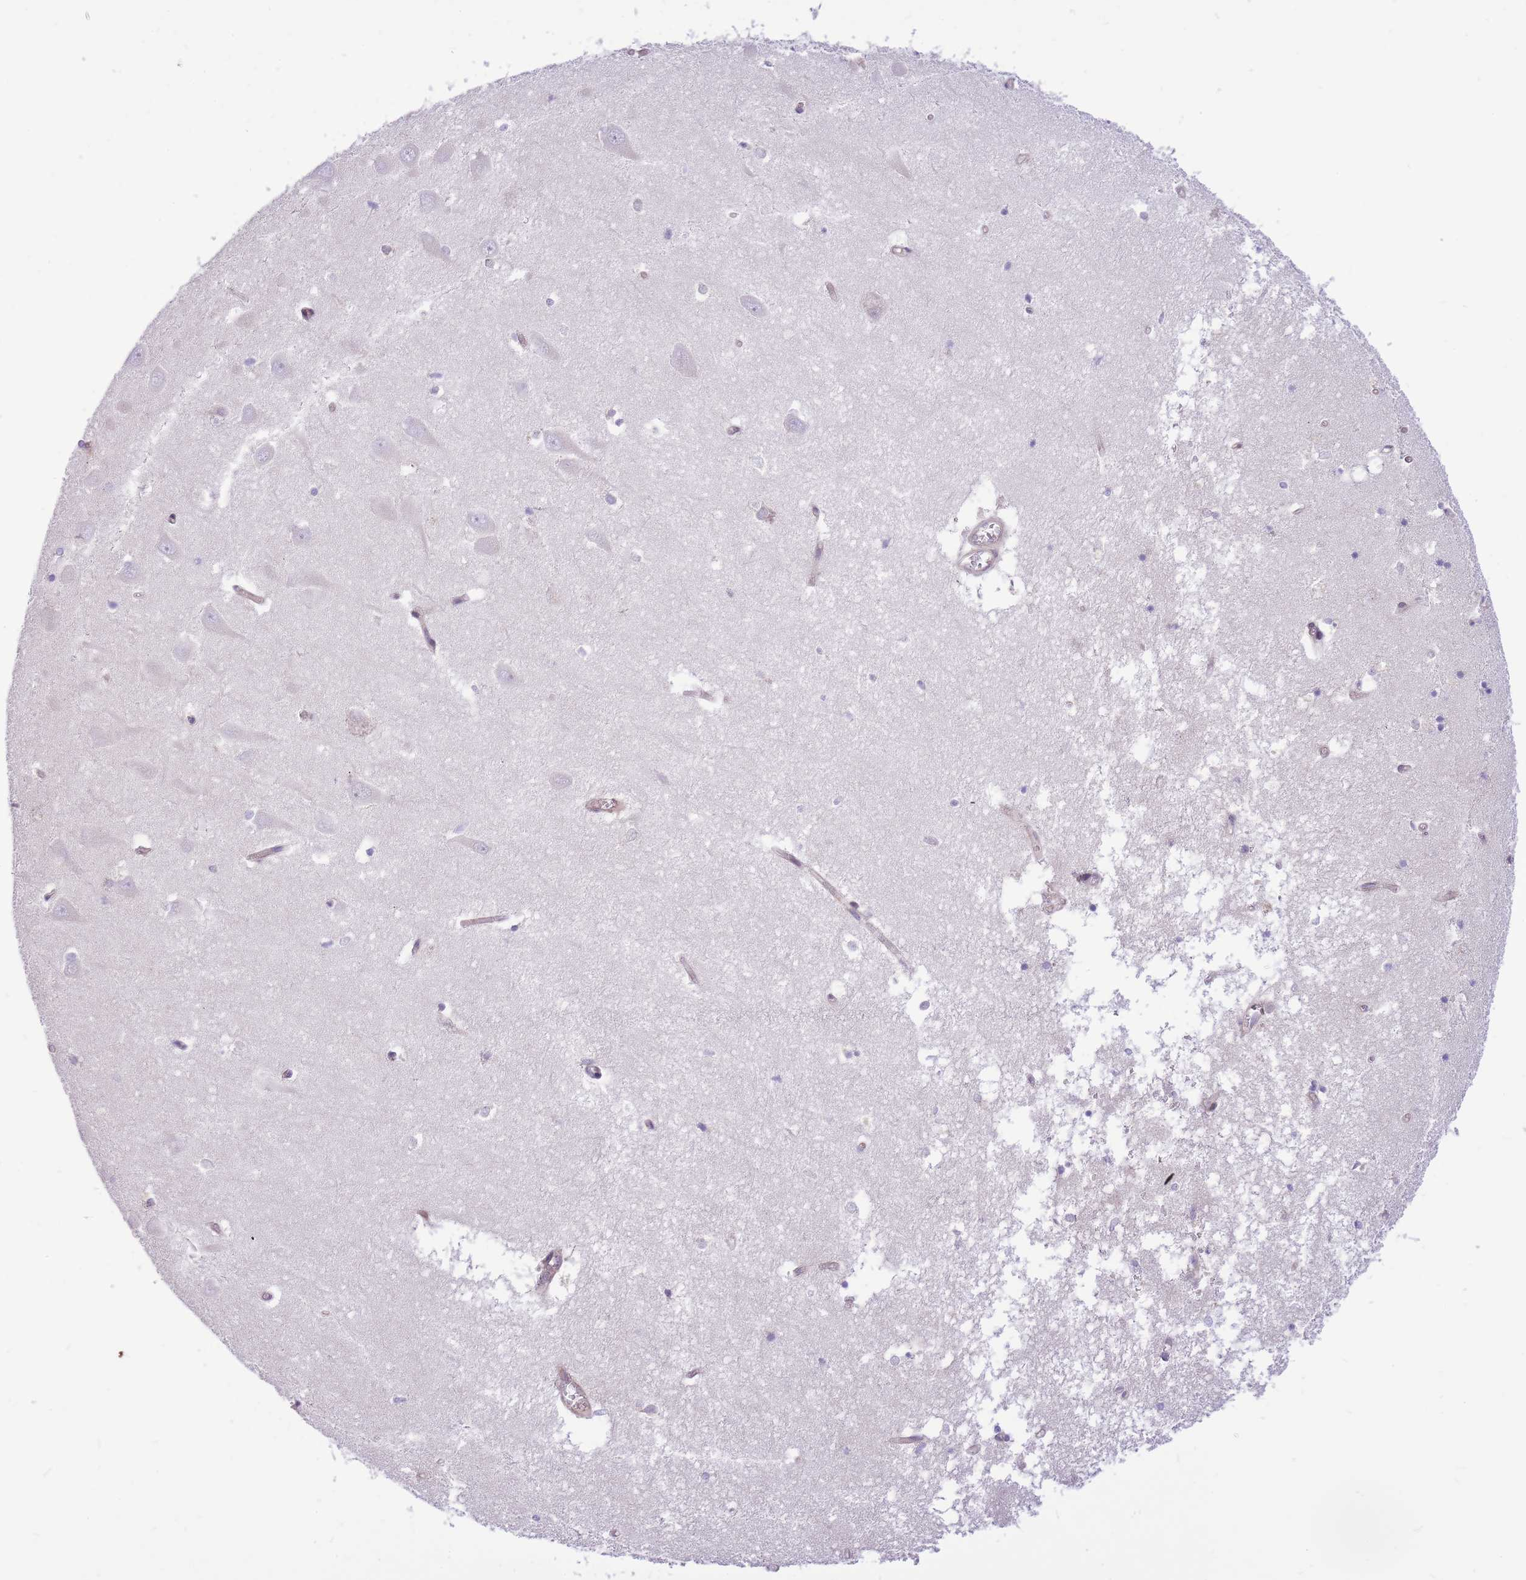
{"staining": {"intensity": "negative", "quantity": "none", "location": "none"}, "tissue": "hippocampus", "cell_type": "Glial cells", "image_type": "normal", "snomed": [{"axis": "morphology", "description": "Normal tissue, NOS"}, {"axis": "topography", "description": "Hippocampus"}], "caption": "Protein analysis of benign hippocampus reveals no significant positivity in glial cells.", "gene": "MINDY2", "patient": {"sex": "male", "age": 70}}